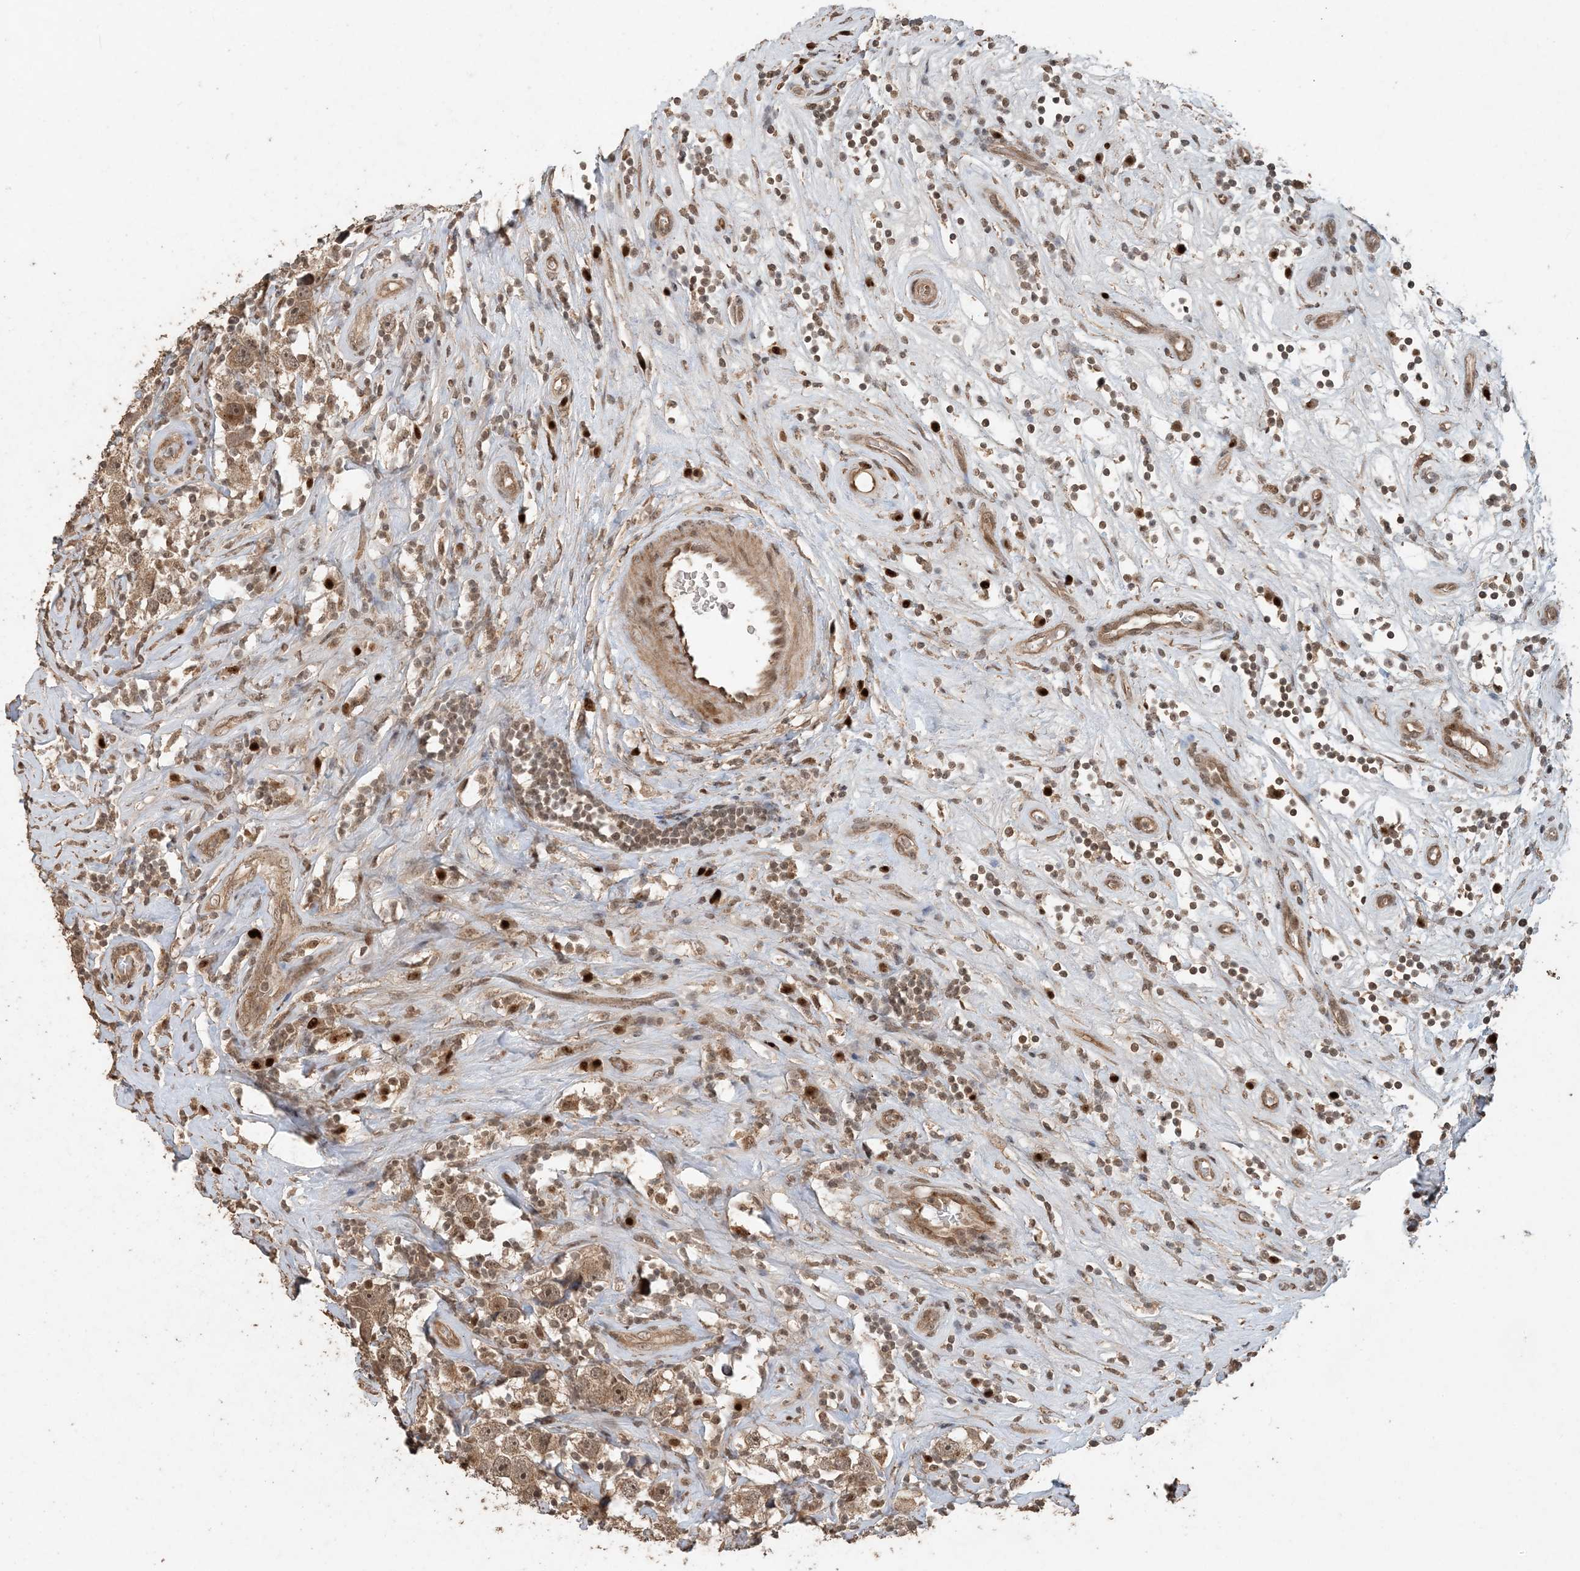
{"staining": {"intensity": "moderate", "quantity": ">75%", "location": "cytoplasmic/membranous,nuclear"}, "tissue": "testis cancer", "cell_type": "Tumor cells", "image_type": "cancer", "snomed": [{"axis": "morphology", "description": "Seminoma, NOS"}, {"axis": "topography", "description": "Testis"}], "caption": "Tumor cells reveal moderate cytoplasmic/membranous and nuclear staining in about >75% of cells in testis cancer (seminoma). (brown staining indicates protein expression, while blue staining denotes nuclei).", "gene": "ATP13A2", "patient": {"sex": "male", "age": 49}}